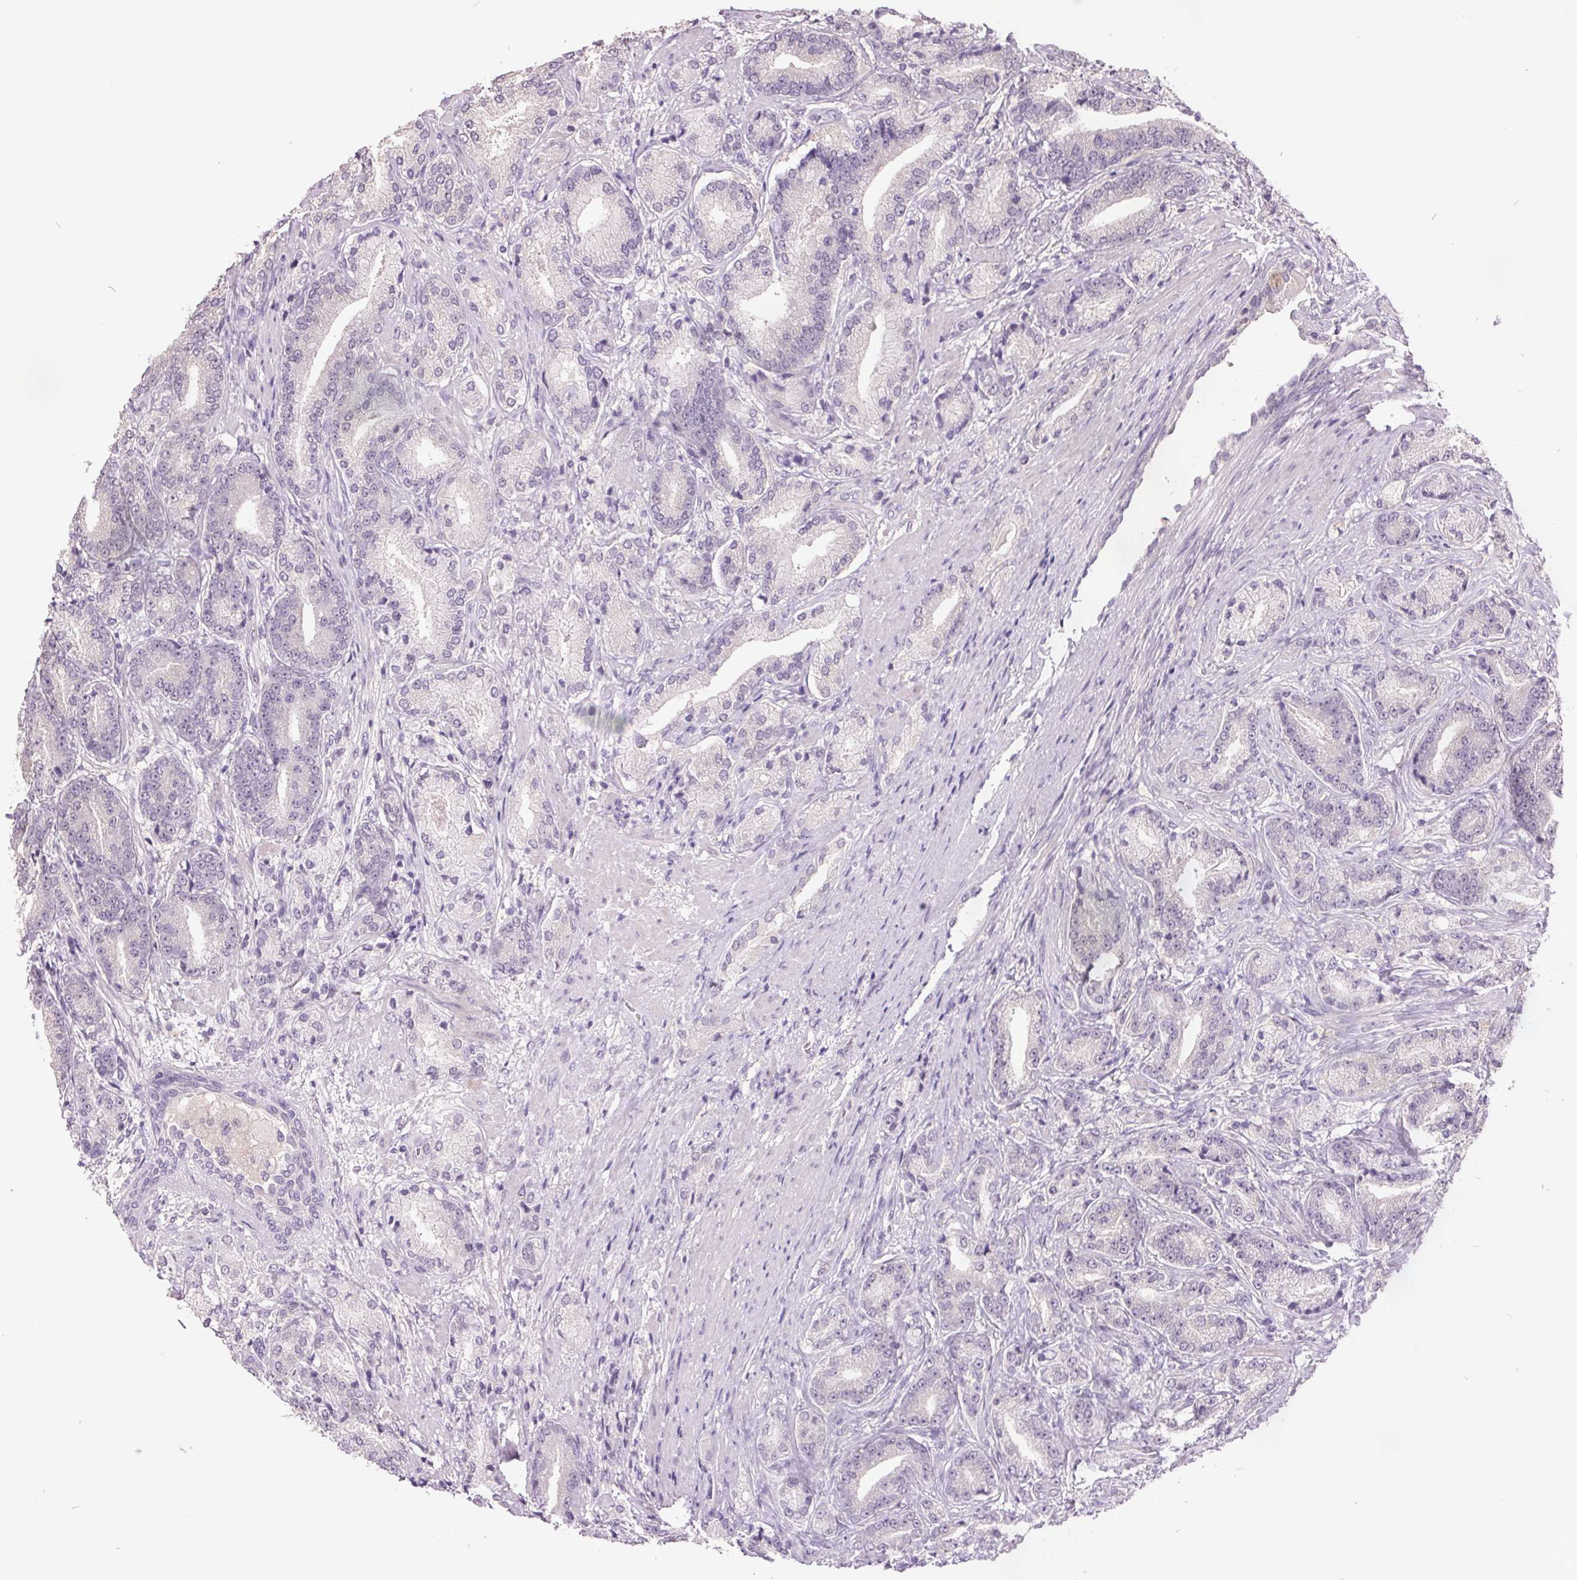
{"staining": {"intensity": "negative", "quantity": "none", "location": "none"}, "tissue": "prostate cancer", "cell_type": "Tumor cells", "image_type": "cancer", "snomed": [{"axis": "morphology", "description": "Adenocarcinoma, High grade"}, {"axis": "topography", "description": "Prostate and seminal vesicle, NOS"}], "caption": "Tumor cells are negative for brown protein staining in prostate high-grade adenocarcinoma.", "gene": "C2orf16", "patient": {"sex": "male", "age": 61}}